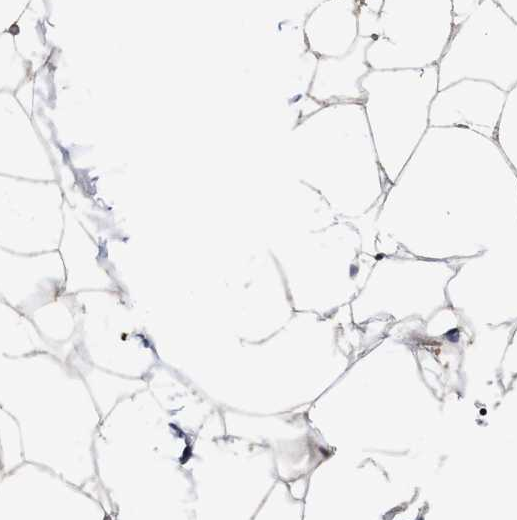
{"staining": {"intensity": "moderate", "quantity": ">75%", "location": "cytoplasmic/membranous"}, "tissue": "adipose tissue", "cell_type": "Adipocytes", "image_type": "normal", "snomed": [{"axis": "morphology", "description": "Normal tissue, NOS"}, {"axis": "topography", "description": "Breast"}, {"axis": "topography", "description": "Soft tissue"}], "caption": "Human adipose tissue stained with a brown dye reveals moderate cytoplasmic/membranous positive staining in about >75% of adipocytes.", "gene": "PPWD1", "patient": {"sex": "female", "age": 75}}